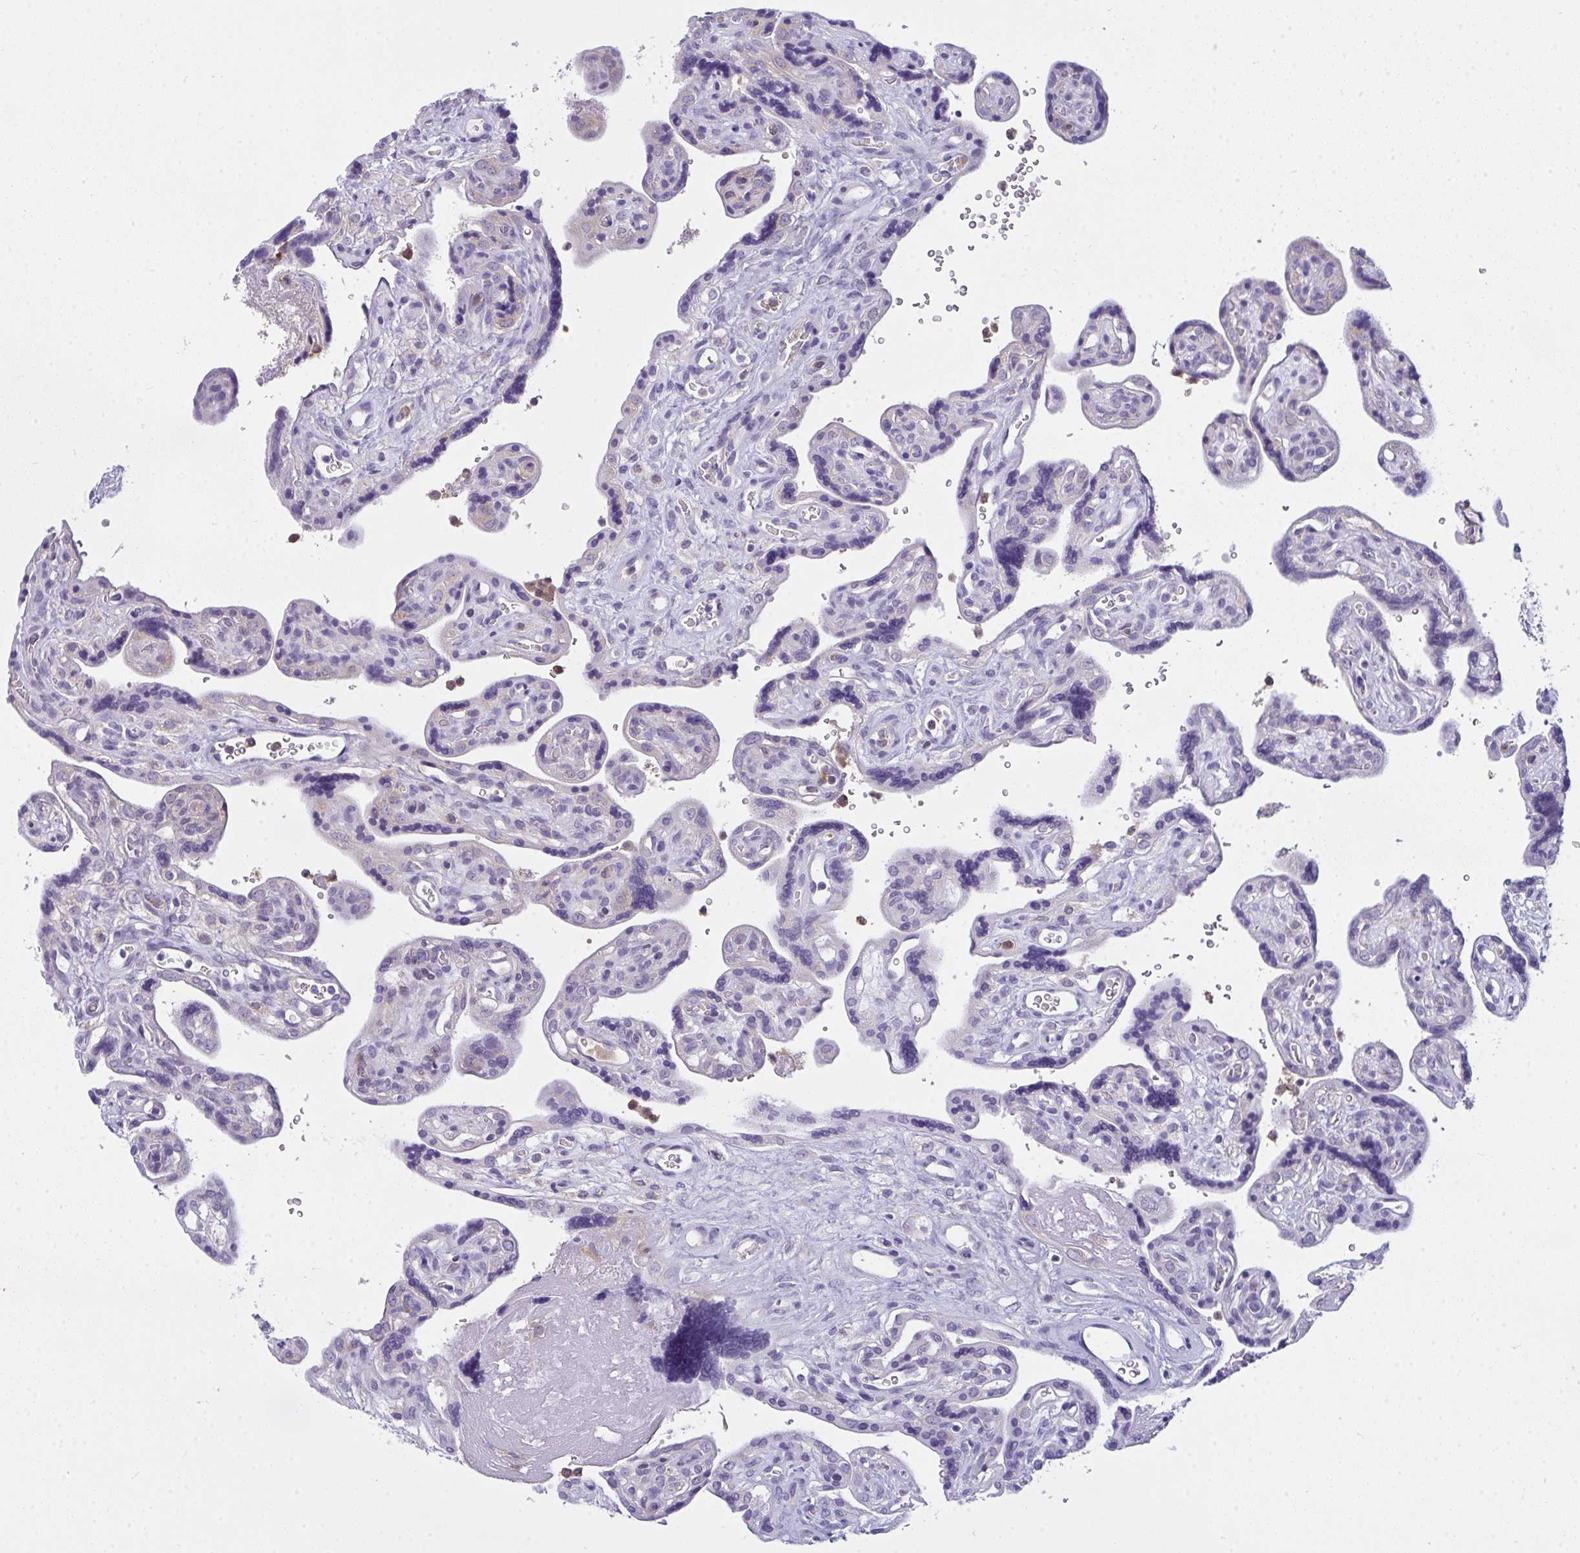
{"staining": {"intensity": "negative", "quantity": "none", "location": "none"}, "tissue": "placenta", "cell_type": "Trophoblastic cells", "image_type": "normal", "snomed": [{"axis": "morphology", "description": "Normal tissue, NOS"}, {"axis": "topography", "description": "Placenta"}], "caption": "This image is of unremarkable placenta stained with immunohistochemistry to label a protein in brown with the nuclei are counter-stained blue. There is no staining in trophoblastic cells.", "gene": "SLC30A6", "patient": {"sex": "female", "age": 39}}